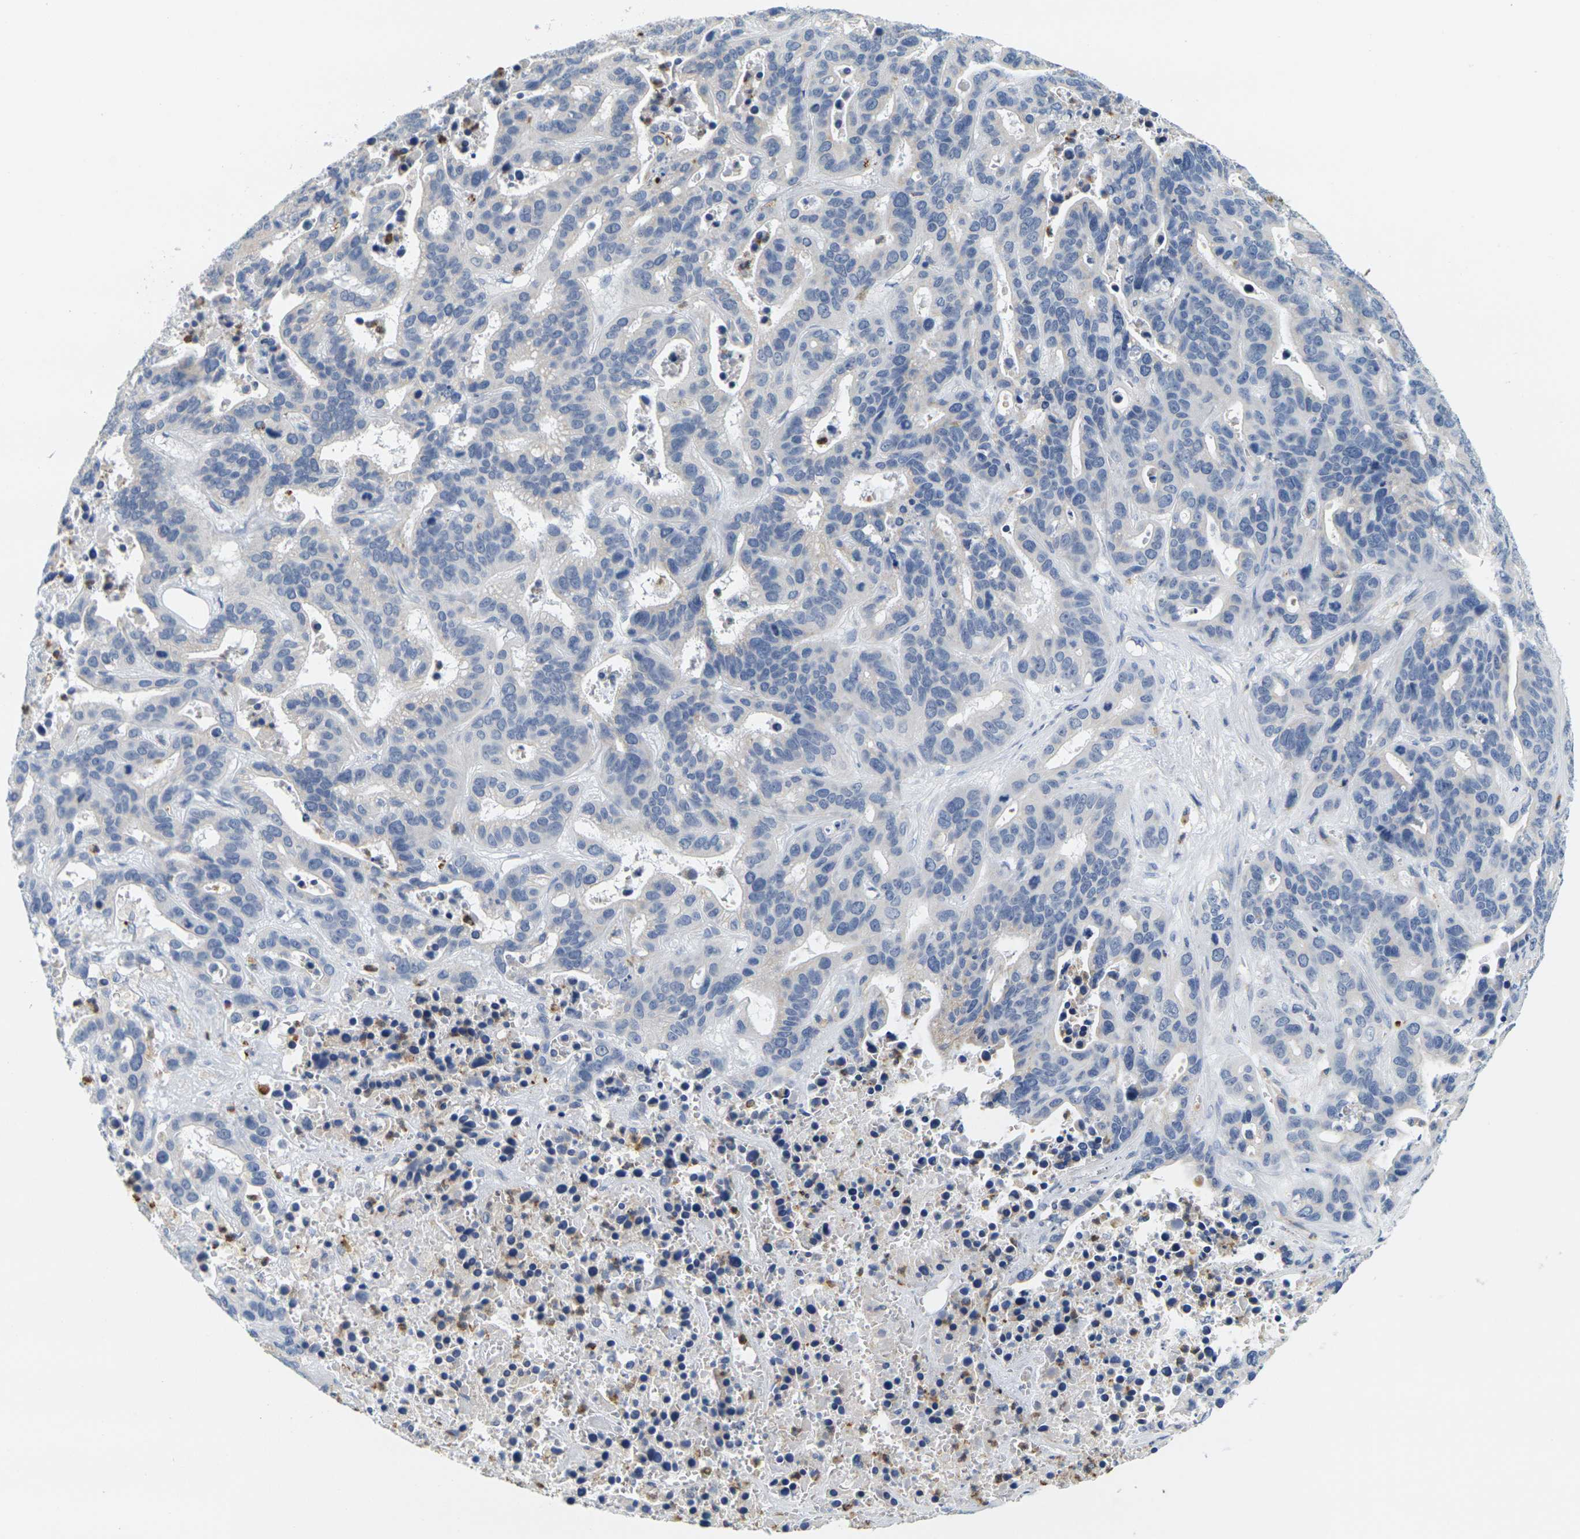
{"staining": {"intensity": "negative", "quantity": "none", "location": "none"}, "tissue": "liver cancer", "cell_type": "Tumor cells", "image_type": "cancer", "snomed": [{"axis": "morphology", "description": "Cholangiocarcinoma"}, {"axis": "topography", "description": "Liver"}], "caption": "Tumor cells are negative for brown protein staining in liver cancer (cholangiocarcinoma).", "gene": "KLK5", "patient": {"sex": "female", "age": 65}}